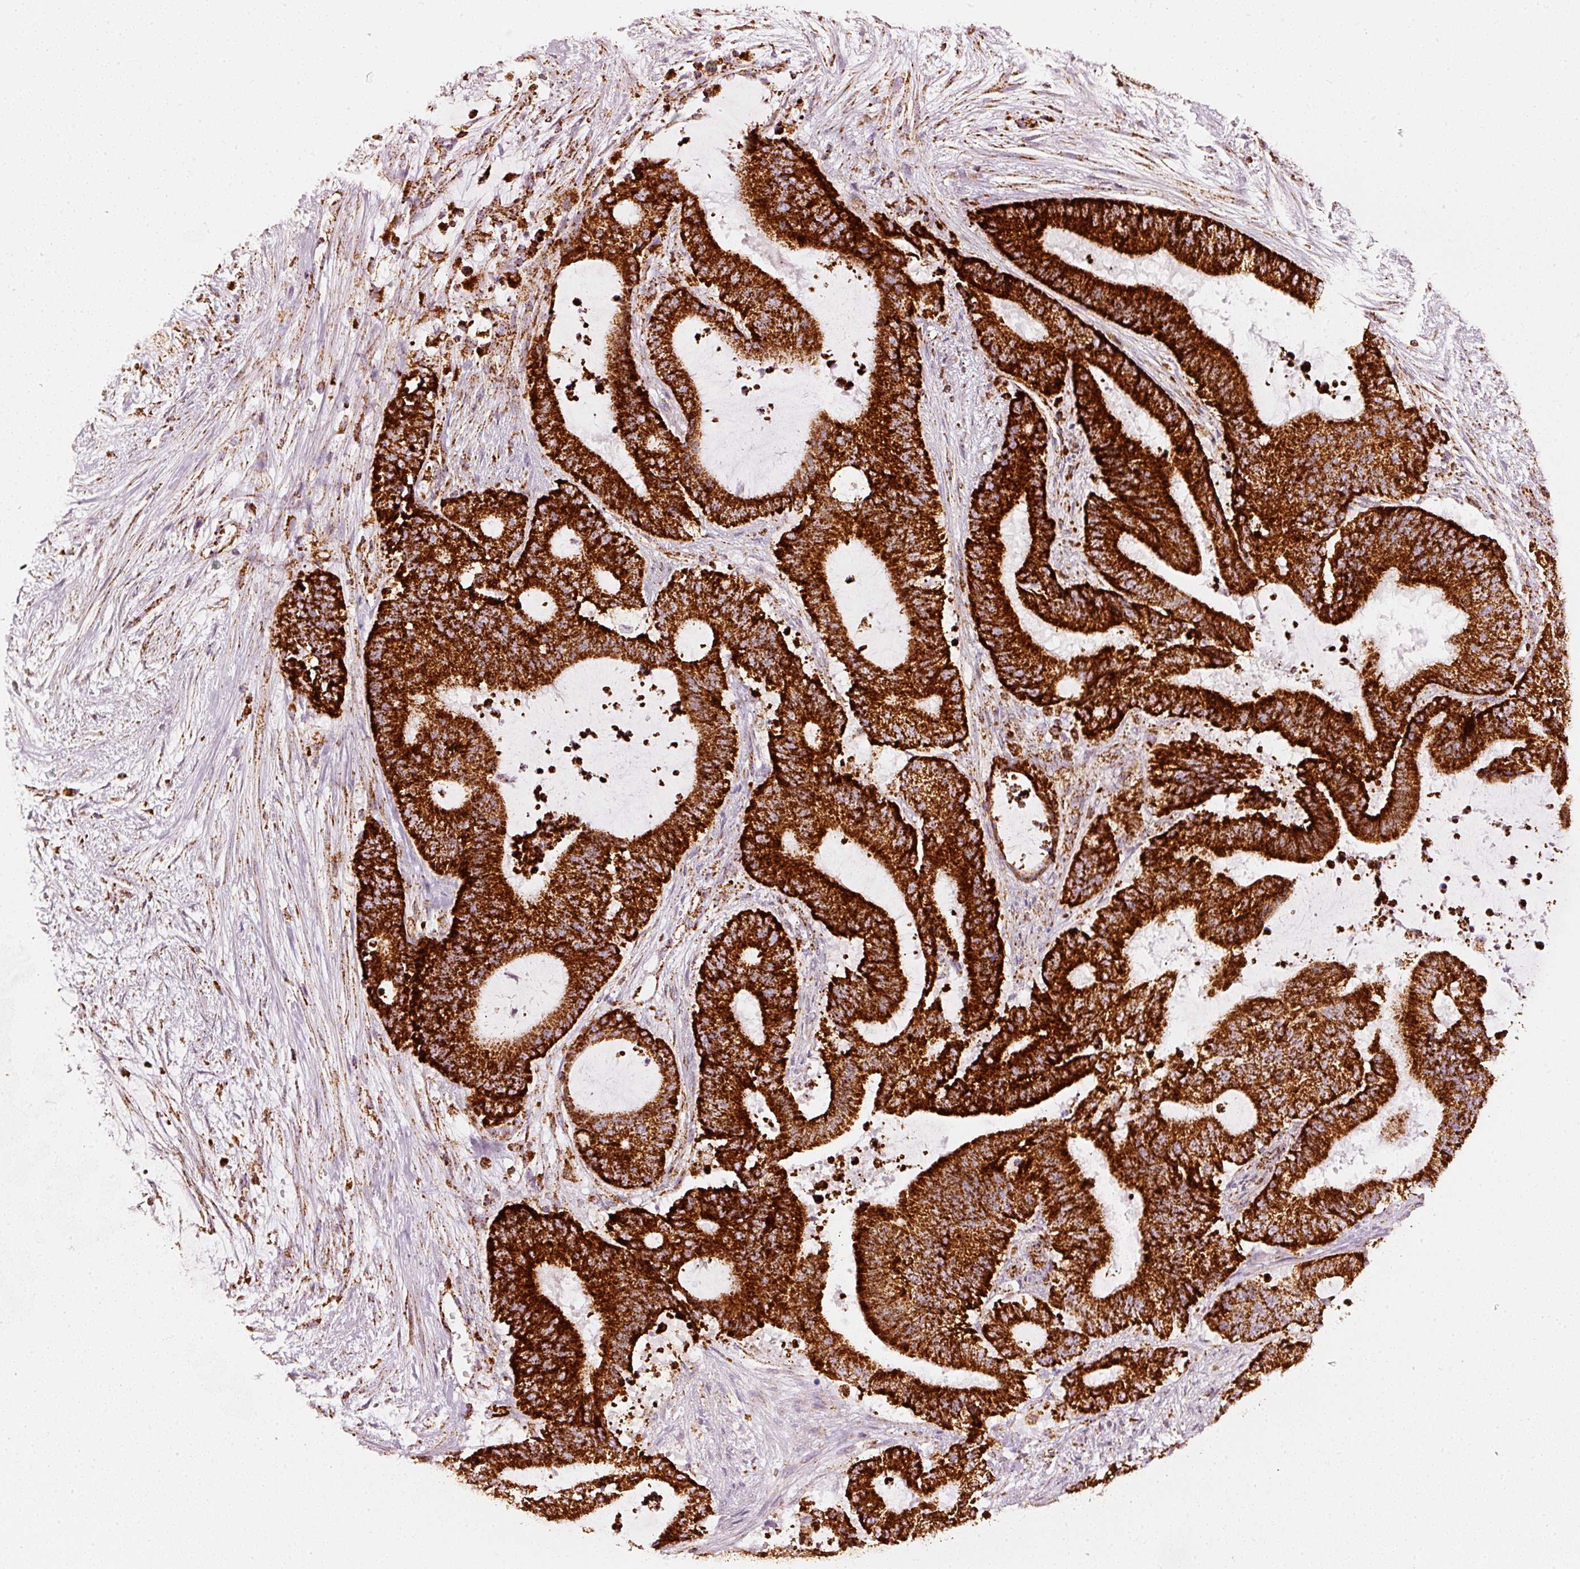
{"staining": {"intensity": "strong", "quantity": ">75%", "location": "cytoplasmic/membranous"}, "tissue": "liver cancer", "cell_type": "Tumor cells", "image_type": "cancer", "snomed": [{"axis": "morphology", "description": "Normal tissue, NOS"}, {"axis": "morphology", "description": "Cholangiocarcinoma"}, {"axis": "topography", "description": "Liver"}, {"axis": "topography", "description": "Peripheral nerve tissue"}], "caption": "A brown stain highlights strong cytoplasmic/membranous expression of a protein in human liver cholangiocarcinoma tumor cells. The protein of interest is stained brown, and the nuclei are stained in blue (DAB (3,3'-diaminobenzidine) IHC with brightfield microscopy, high magnification).", "gene": "UQCRC1", "patient": {"sex": "female", "age": 73}}